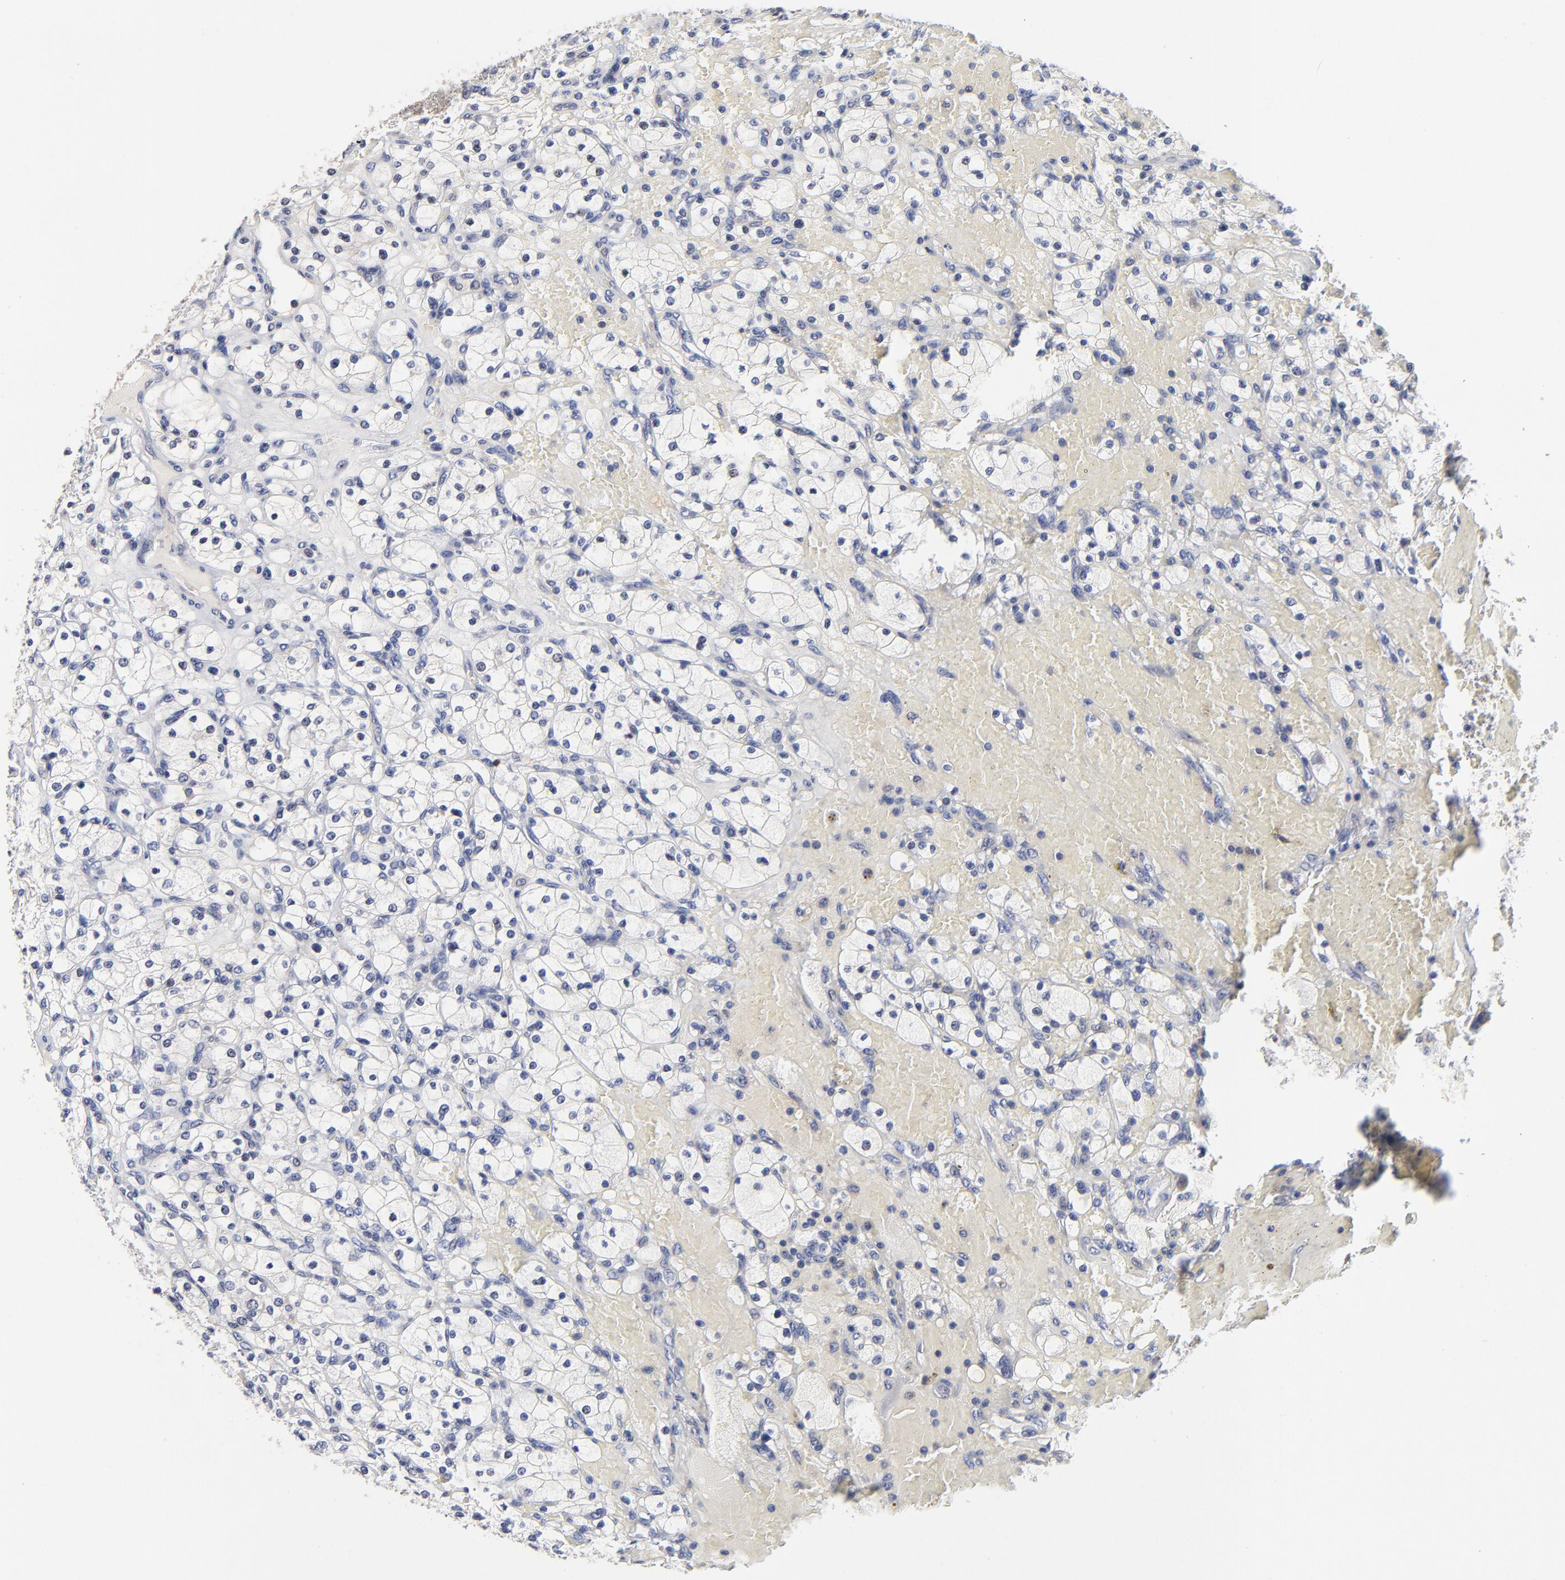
{"staining": {"intensity": "negative", "quantity": "none", "location": "none"}, "tissue": "renal cancer", "cell_type": "Tumor cells", "image_type": "cancer", "snomed": [{"axis": "morphology", "description": "Adenocarcinoma, NOS"}, {"axis": "topography", "description": "Kidney"}], "caption": "Tumor cells are negative for brown protein staining in adenocarcinoma (renal). Nuclei are stained in blue.", "gene": "CXADR", "patient": {"sex": "female", "age": 83}}